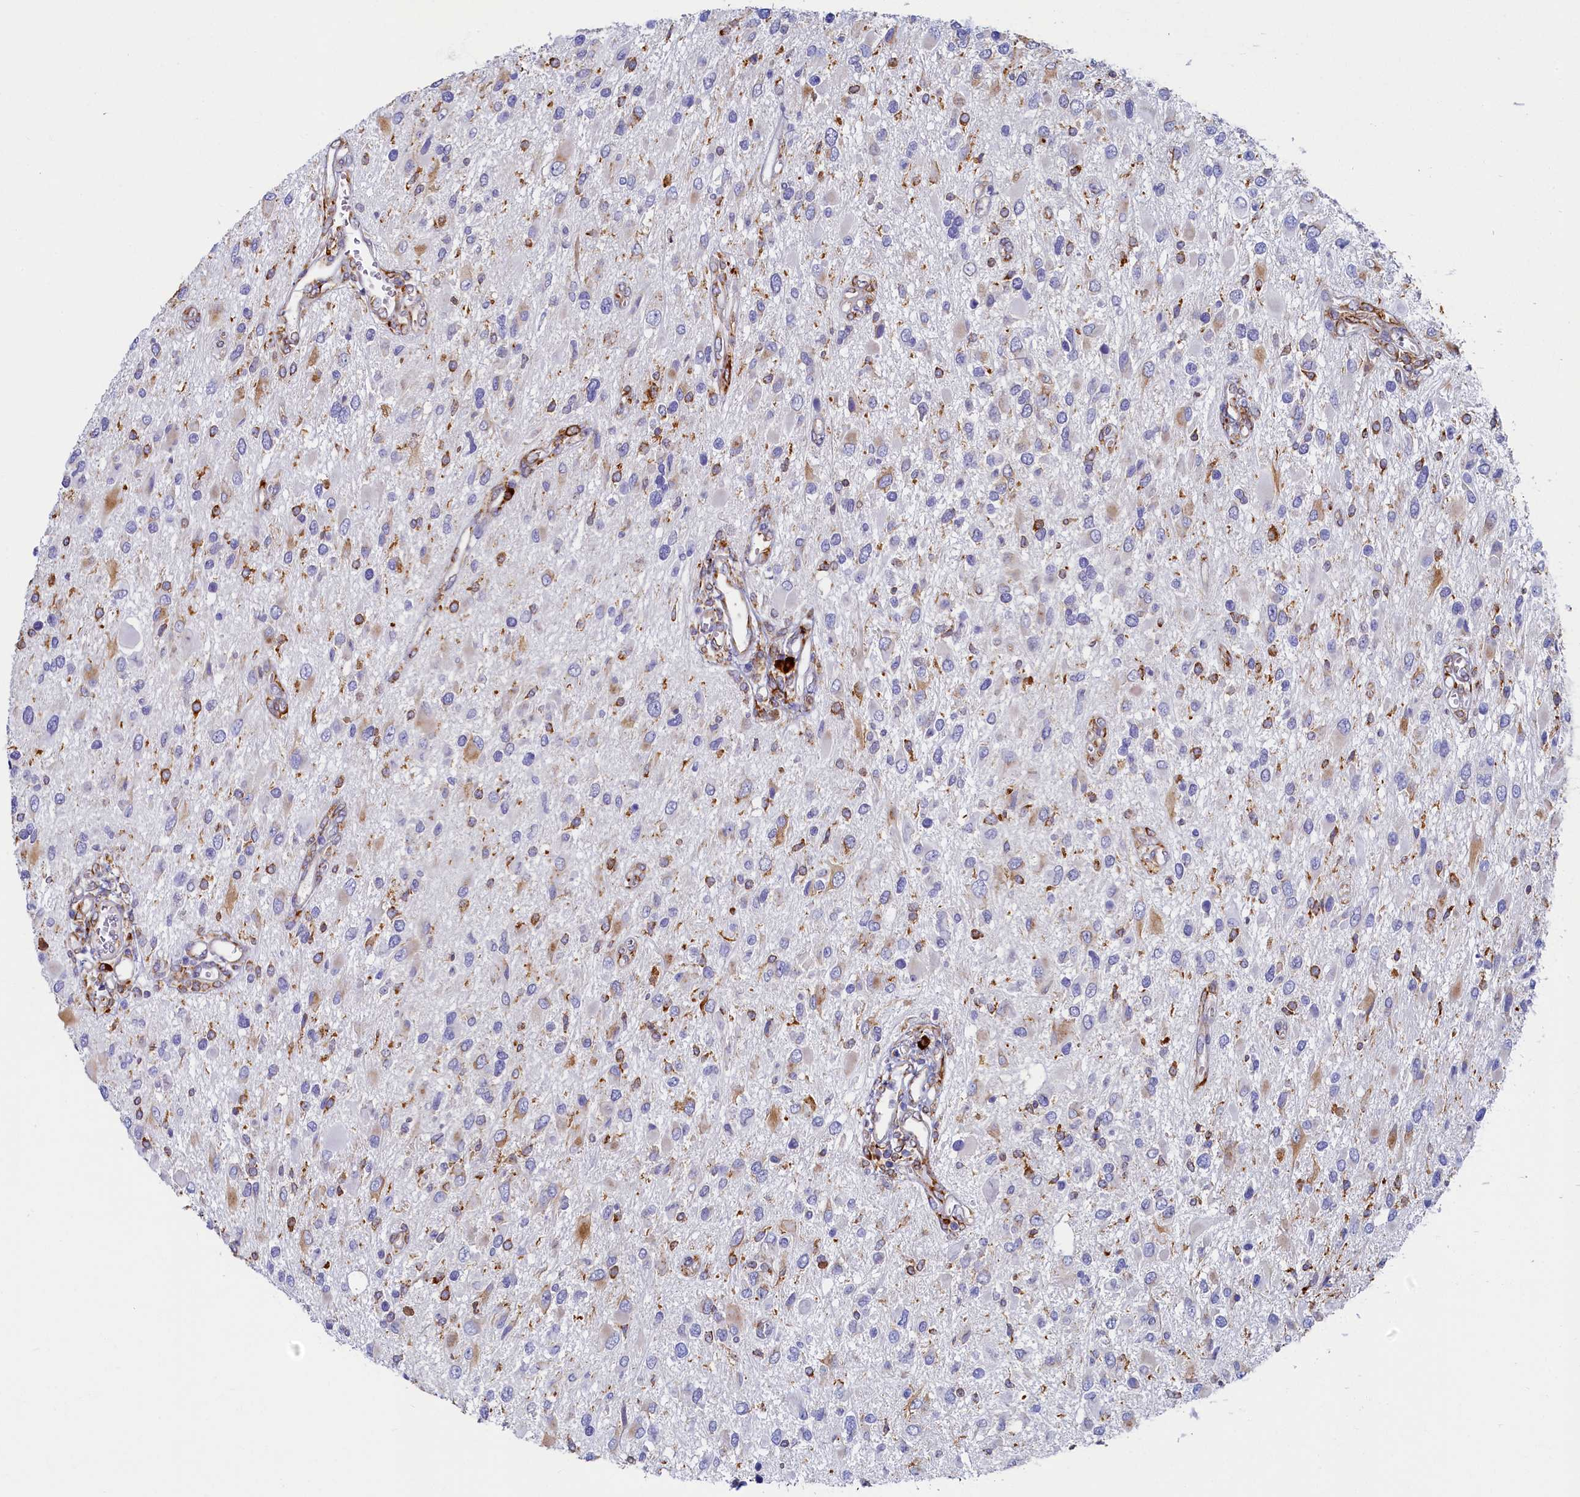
{"staining": {"intensity": "moderate", "quantity": "<25%", "location": "cytoplasmic/membranous"}, "tissue": "glioma", "cell_type": "Tumor cells", "image_type": "cancer", "snomed": [{"axis": "morphology", "description": "Glioma, malignant, High grade"}, {"axis": "topography", "description": "Brain"}], "caption": "IHC photomicrograph of malignant glioma (high-grade) stained for a protein (brown), which shows low levels of moderate cytoplasmic/membranous positivity in about <25% of tumor cells.", "gene": "TMEM18", "patient": {"sex": "male", "age": 53}}